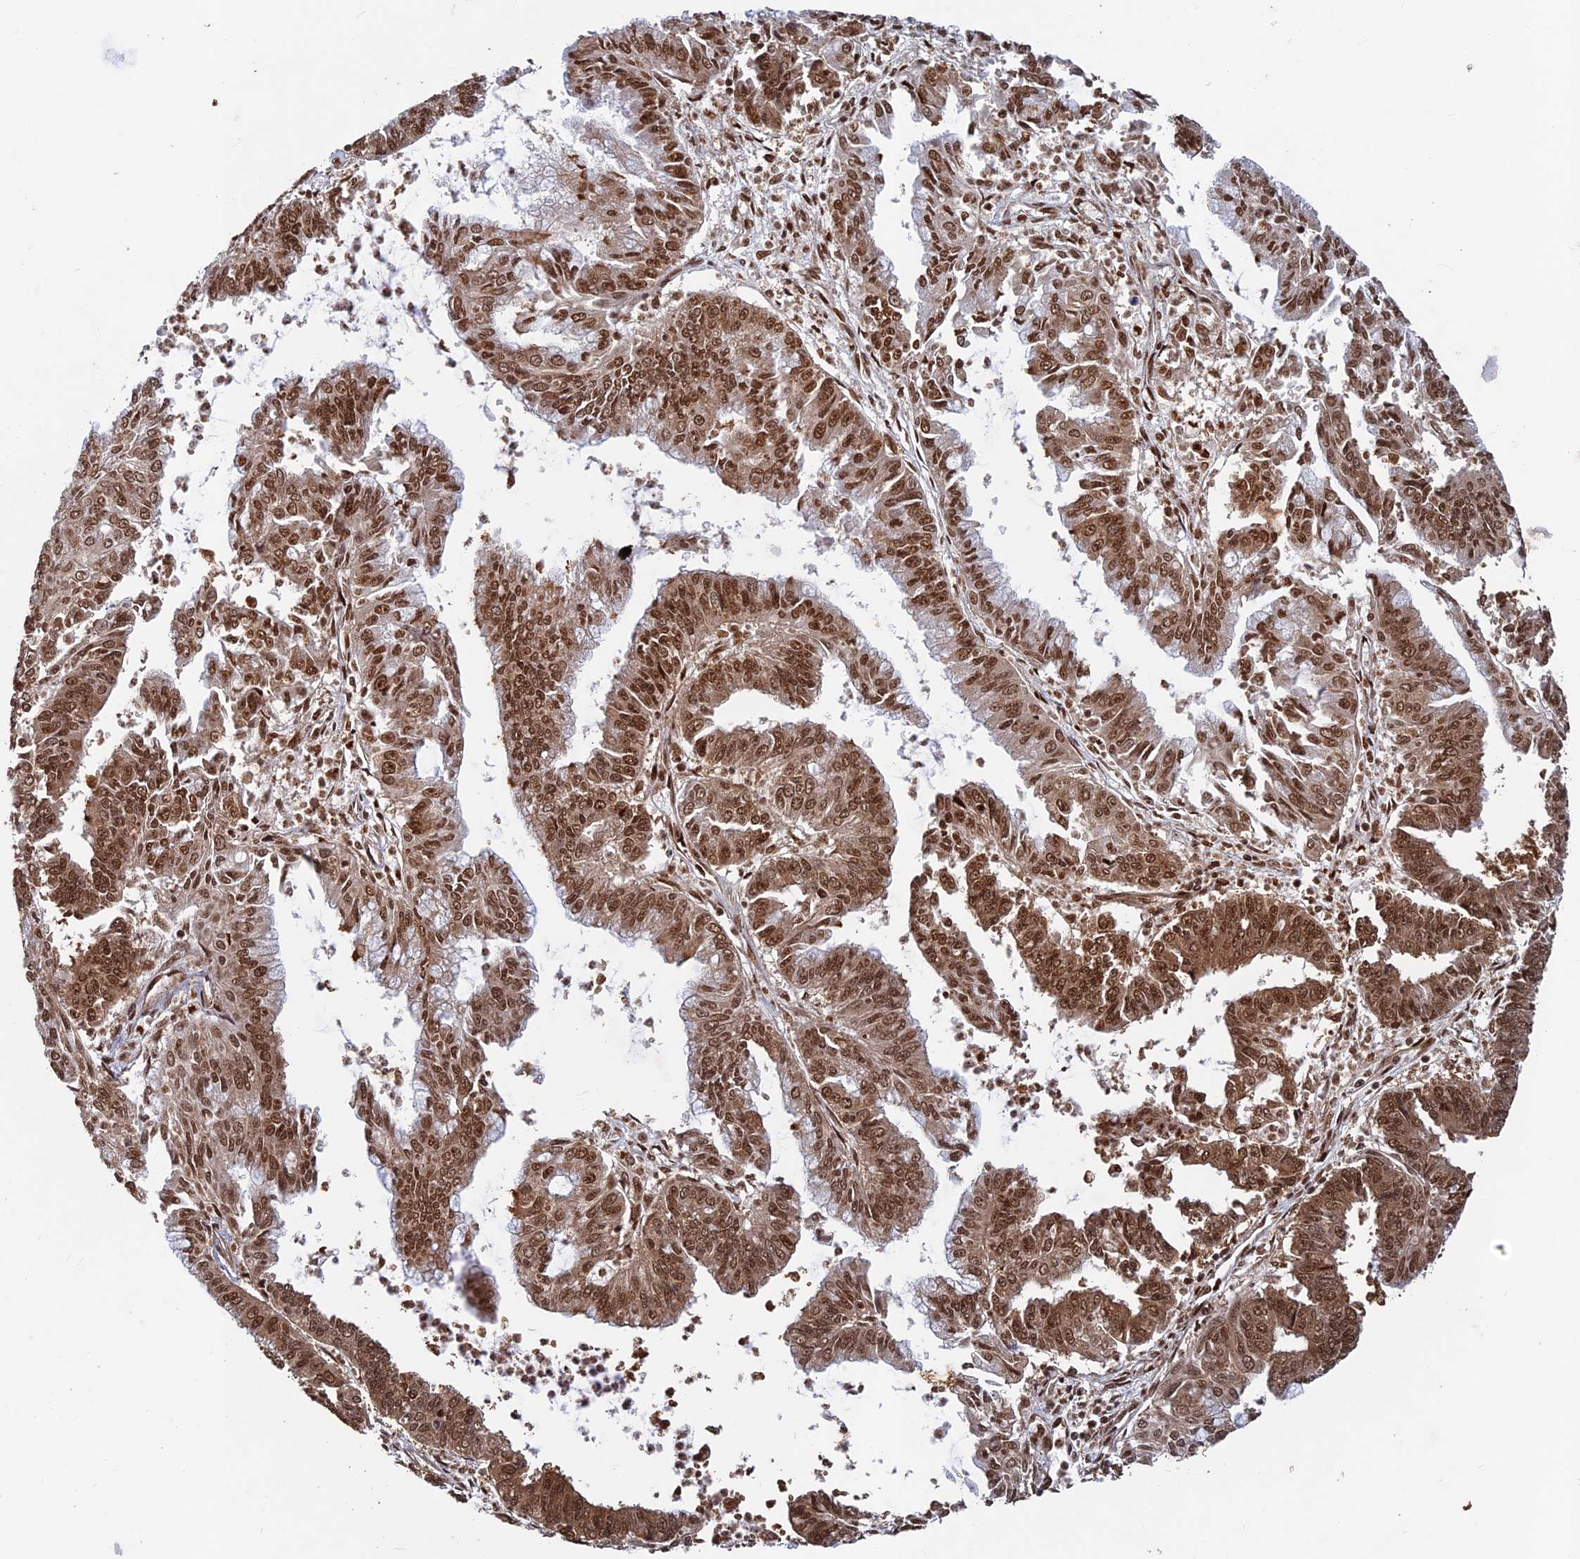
{"staining": {"intensity": "moderate", "quantity": ">75%", "location": "cytoplasmic/membranous,nuclear"}, "tissue": "endometrial cancer", "cell_type": "Tumor cells", "image_type": "cancer", "snomed": [{"axis": "morphology", "description": "Adenocarcinoma, NOS"}, {"axis": "topography", "description": "Endometrium"}], "caption": "The image displays staining of adenocarcinoma (endometrial), revealing moderate cytoplasmic/membranous and nuclear protein staining (brown color) within tumor cells. The protein of interest is shown in brown color, while the nuclei are stained blue.", "gene": "FAM53C", "patient": {"sex": "female", "age": 73}}